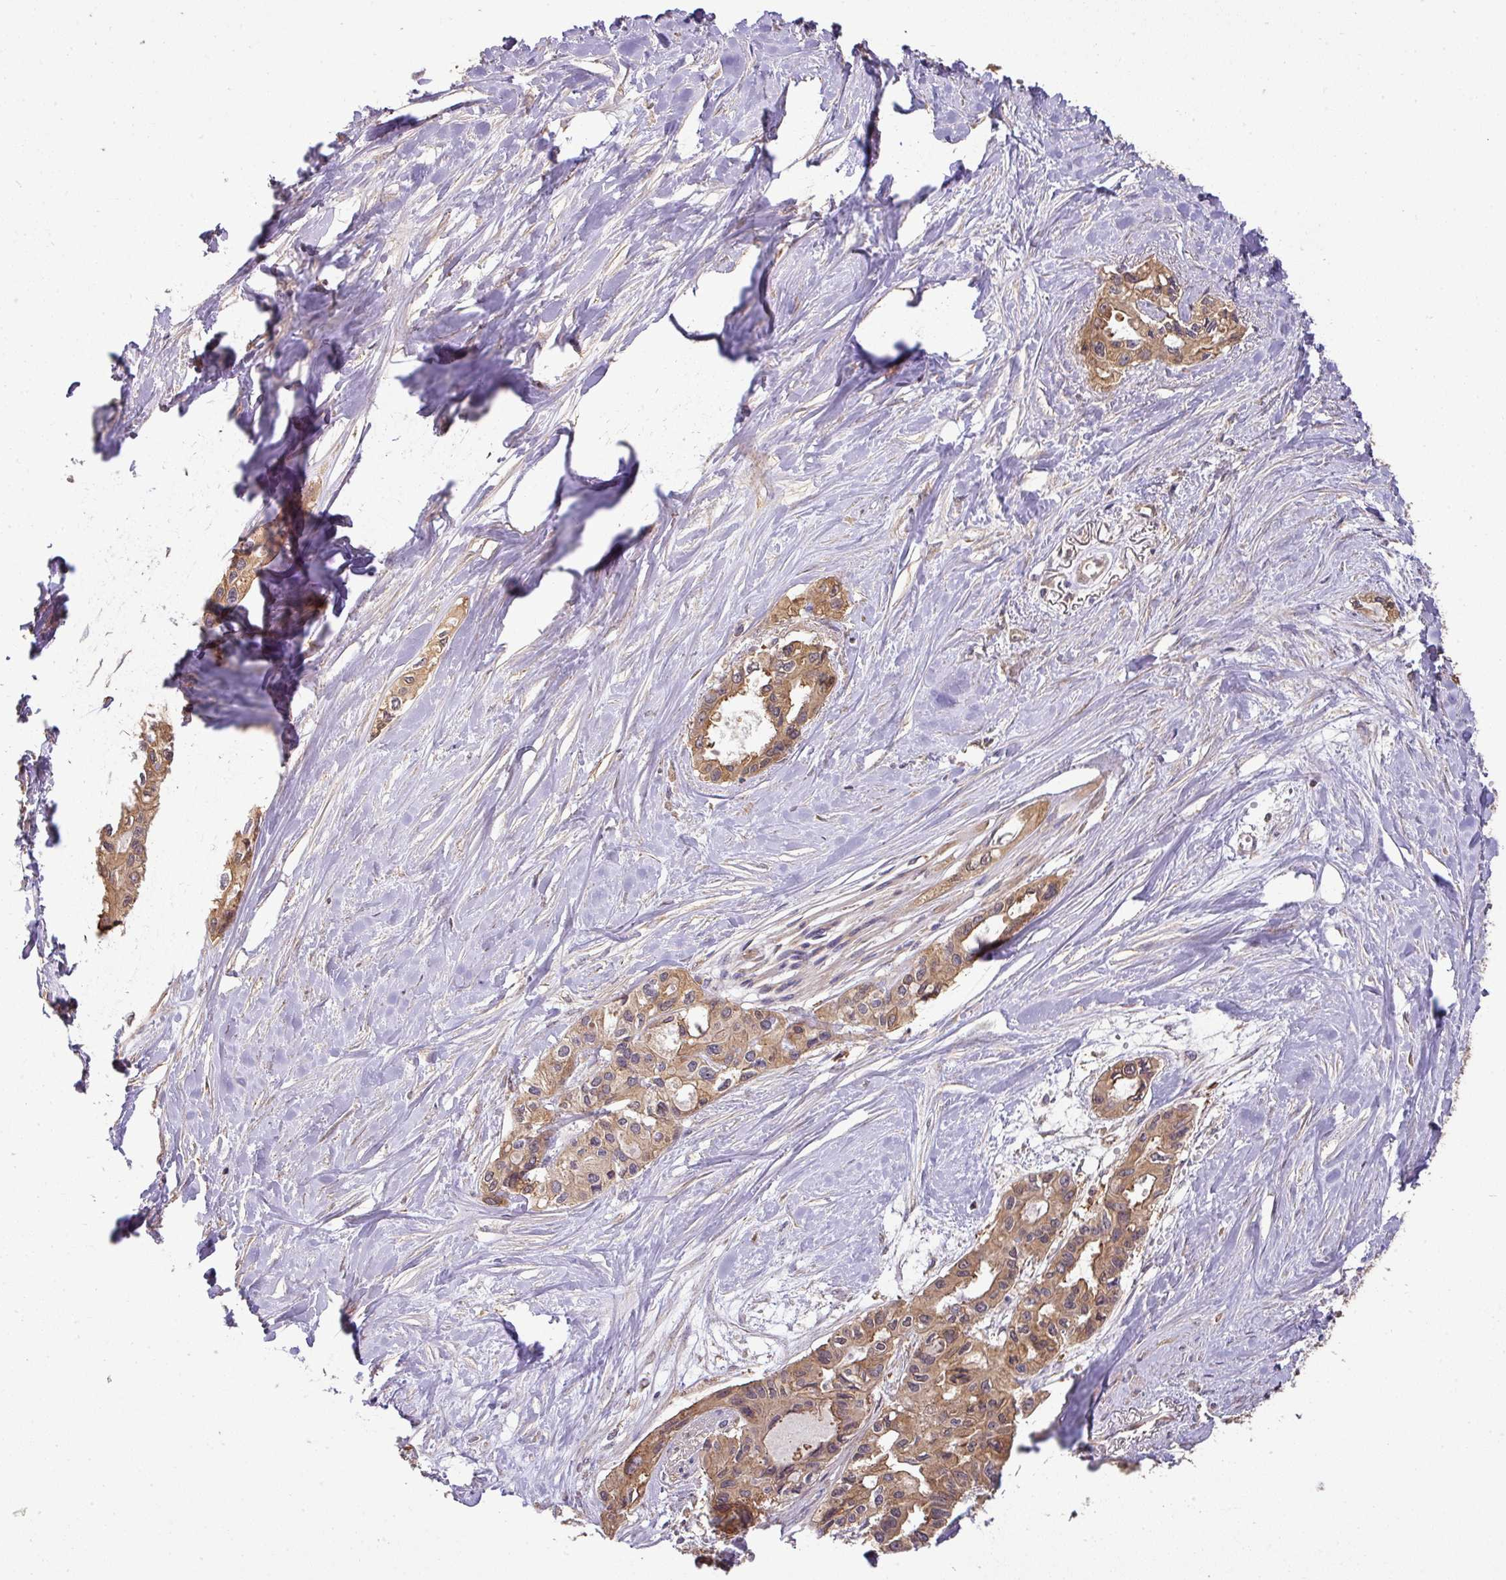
{"staining": {"intensity": "moderate", "quantity": ">75%", "location": "cytoplasmic/membranous,nuclear"}, "tissue": "pancreatic cancer", "cell_type": "Tumor cells", "image_type": "cancer", "snomed": [{"axis": "morphology", "description": "Adenocarcinoma, NOS"}, {"axis": "topography", "description": "Pancreas"}], "caption": "A brown stain highlights moderate cytoplasmic/membranous and nuclear positivity of a protein in adenocarcinoma (pancreatic) tumor cells.", "gene": "GSPT1", "patient": {"sex": "female", "age": 50}}